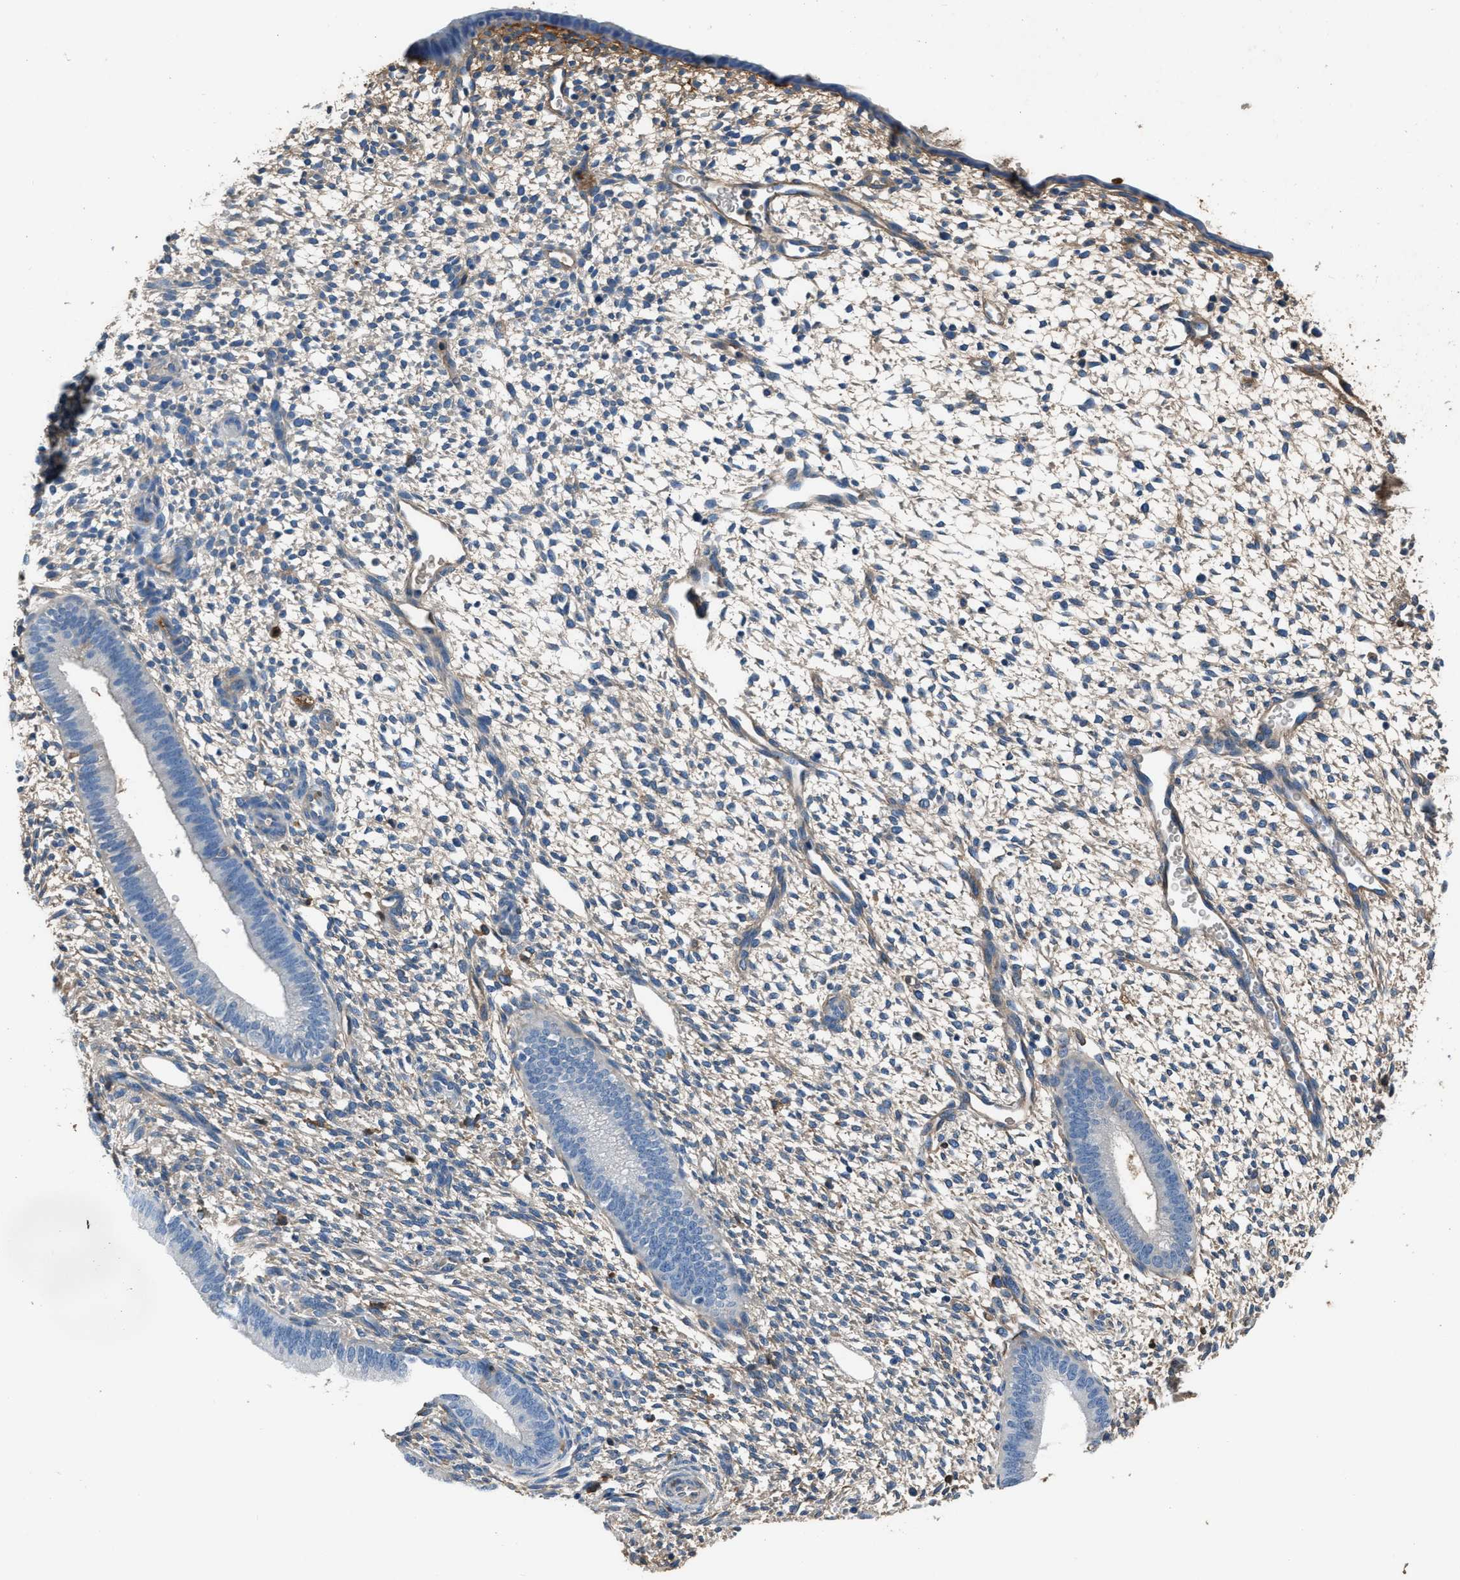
{"staining": {"intensity": "weak", "quantity": "<25%", "location": "cytoplasmic/membranous"}, "tissue": "endometrium", "cell_type": "Cells in endometrial stroma", "image_type": "normal", "snomed": [{"axis": "morphology", "description": "Normal tissue, NOS"}, {"axis": "topography", "description": "Endometrium"}], "caption": "A high-resolution histopathology image shows immunohistochemistry (IHC) staining of benign endometrium, which exhibits no significant staining in cells in endometrial stroma.", "gene": "STC1", "patient": {"sex": "female", "age": 46}}